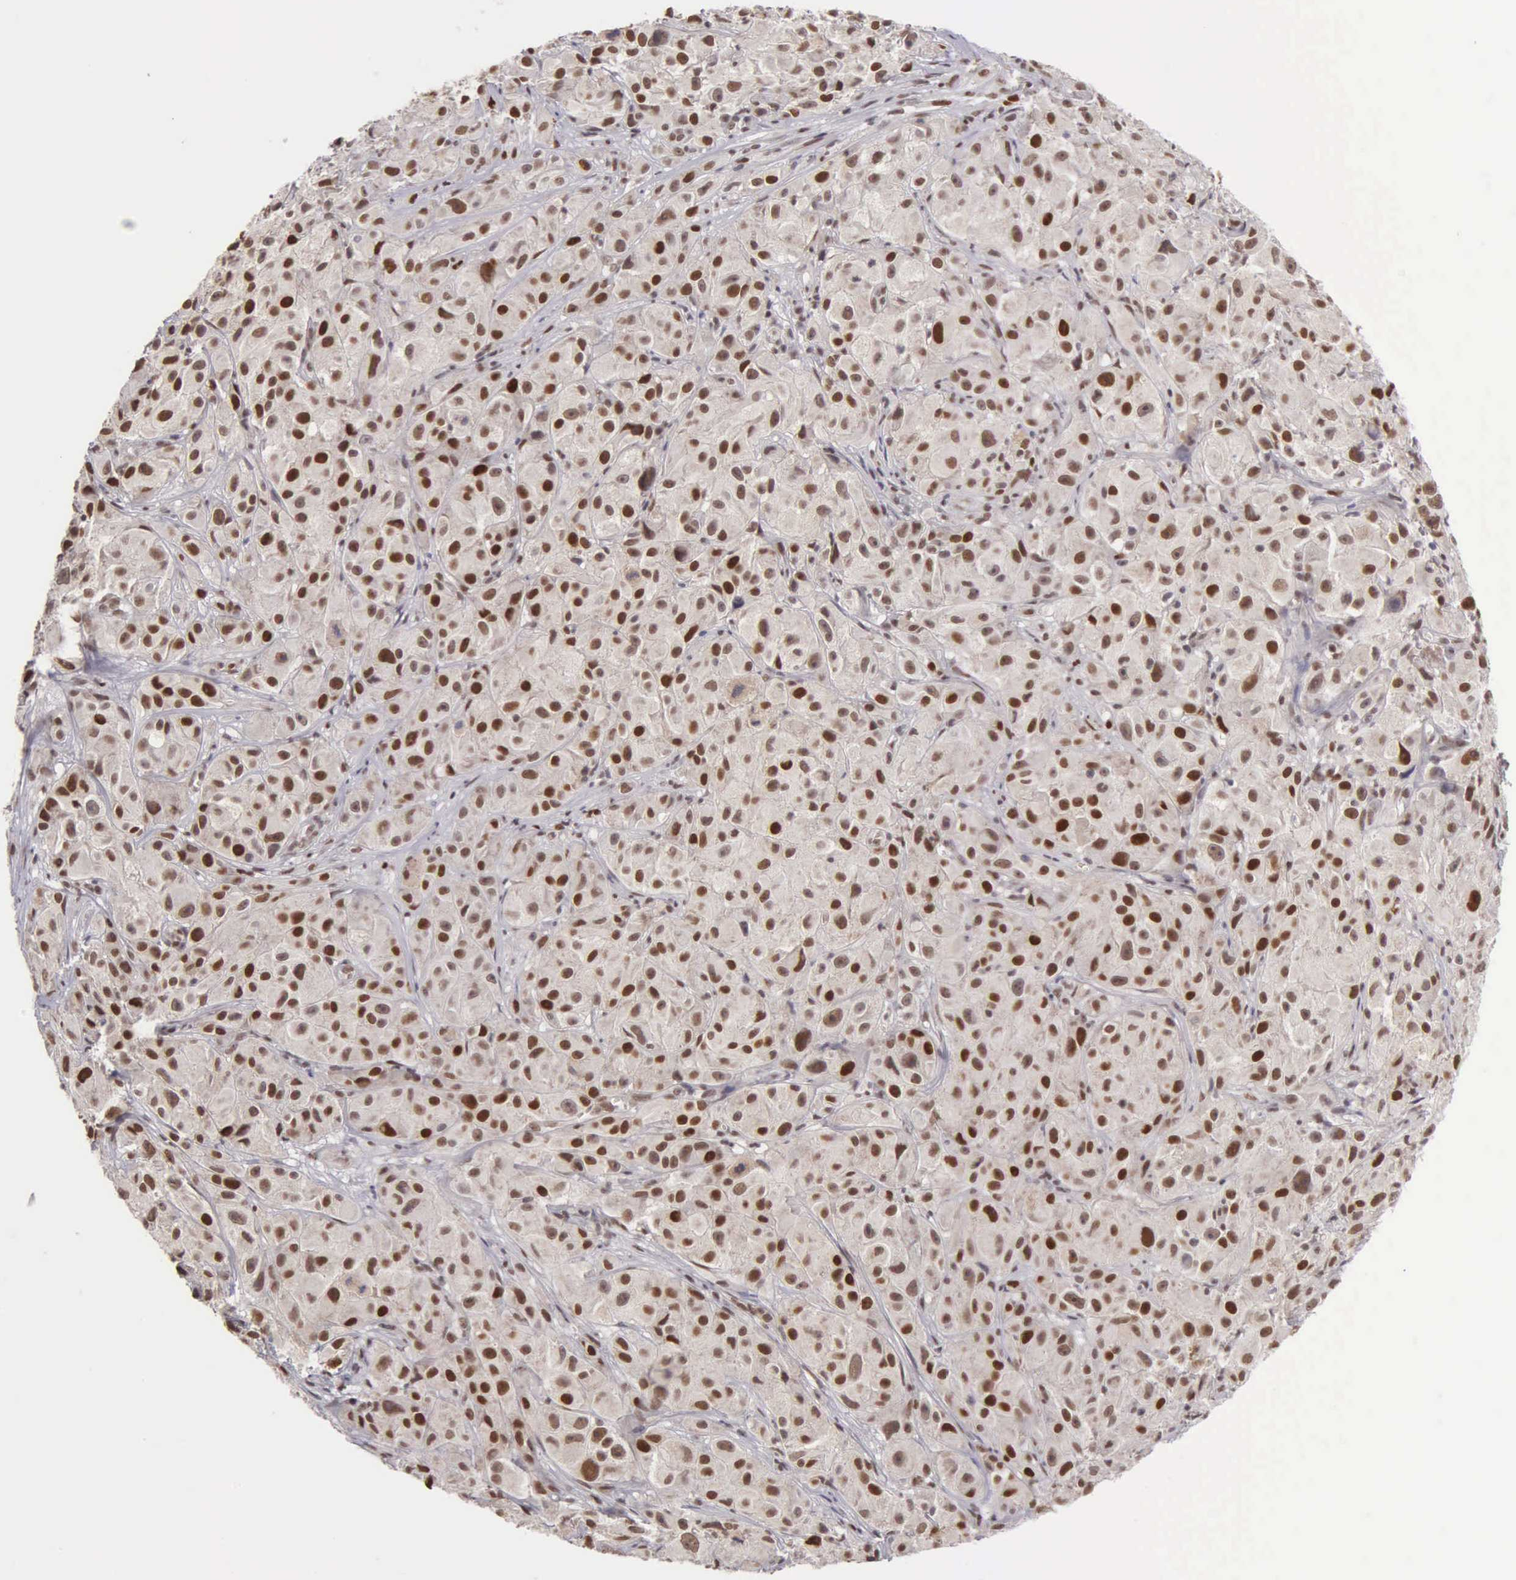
{"staining": {"intensity": "moderate", "quantity": ">75%", "location": "cytoplasmic/membranous,nuclear"}, "tissue": "melanoma", "cell_type": "Tumor cells", "image_type": "cancer", "snomed": [{"axis": "morphology", "description": "Malignant melanoma, NOS"}, {"axis": "topography", "description": "Skin"}], "caption": "Malignant melanoma stained with a protein marker exhibits moderate staining in tumor cells.", "gene": "UBR7", "patient": {"sex": "male", "age": 56}}